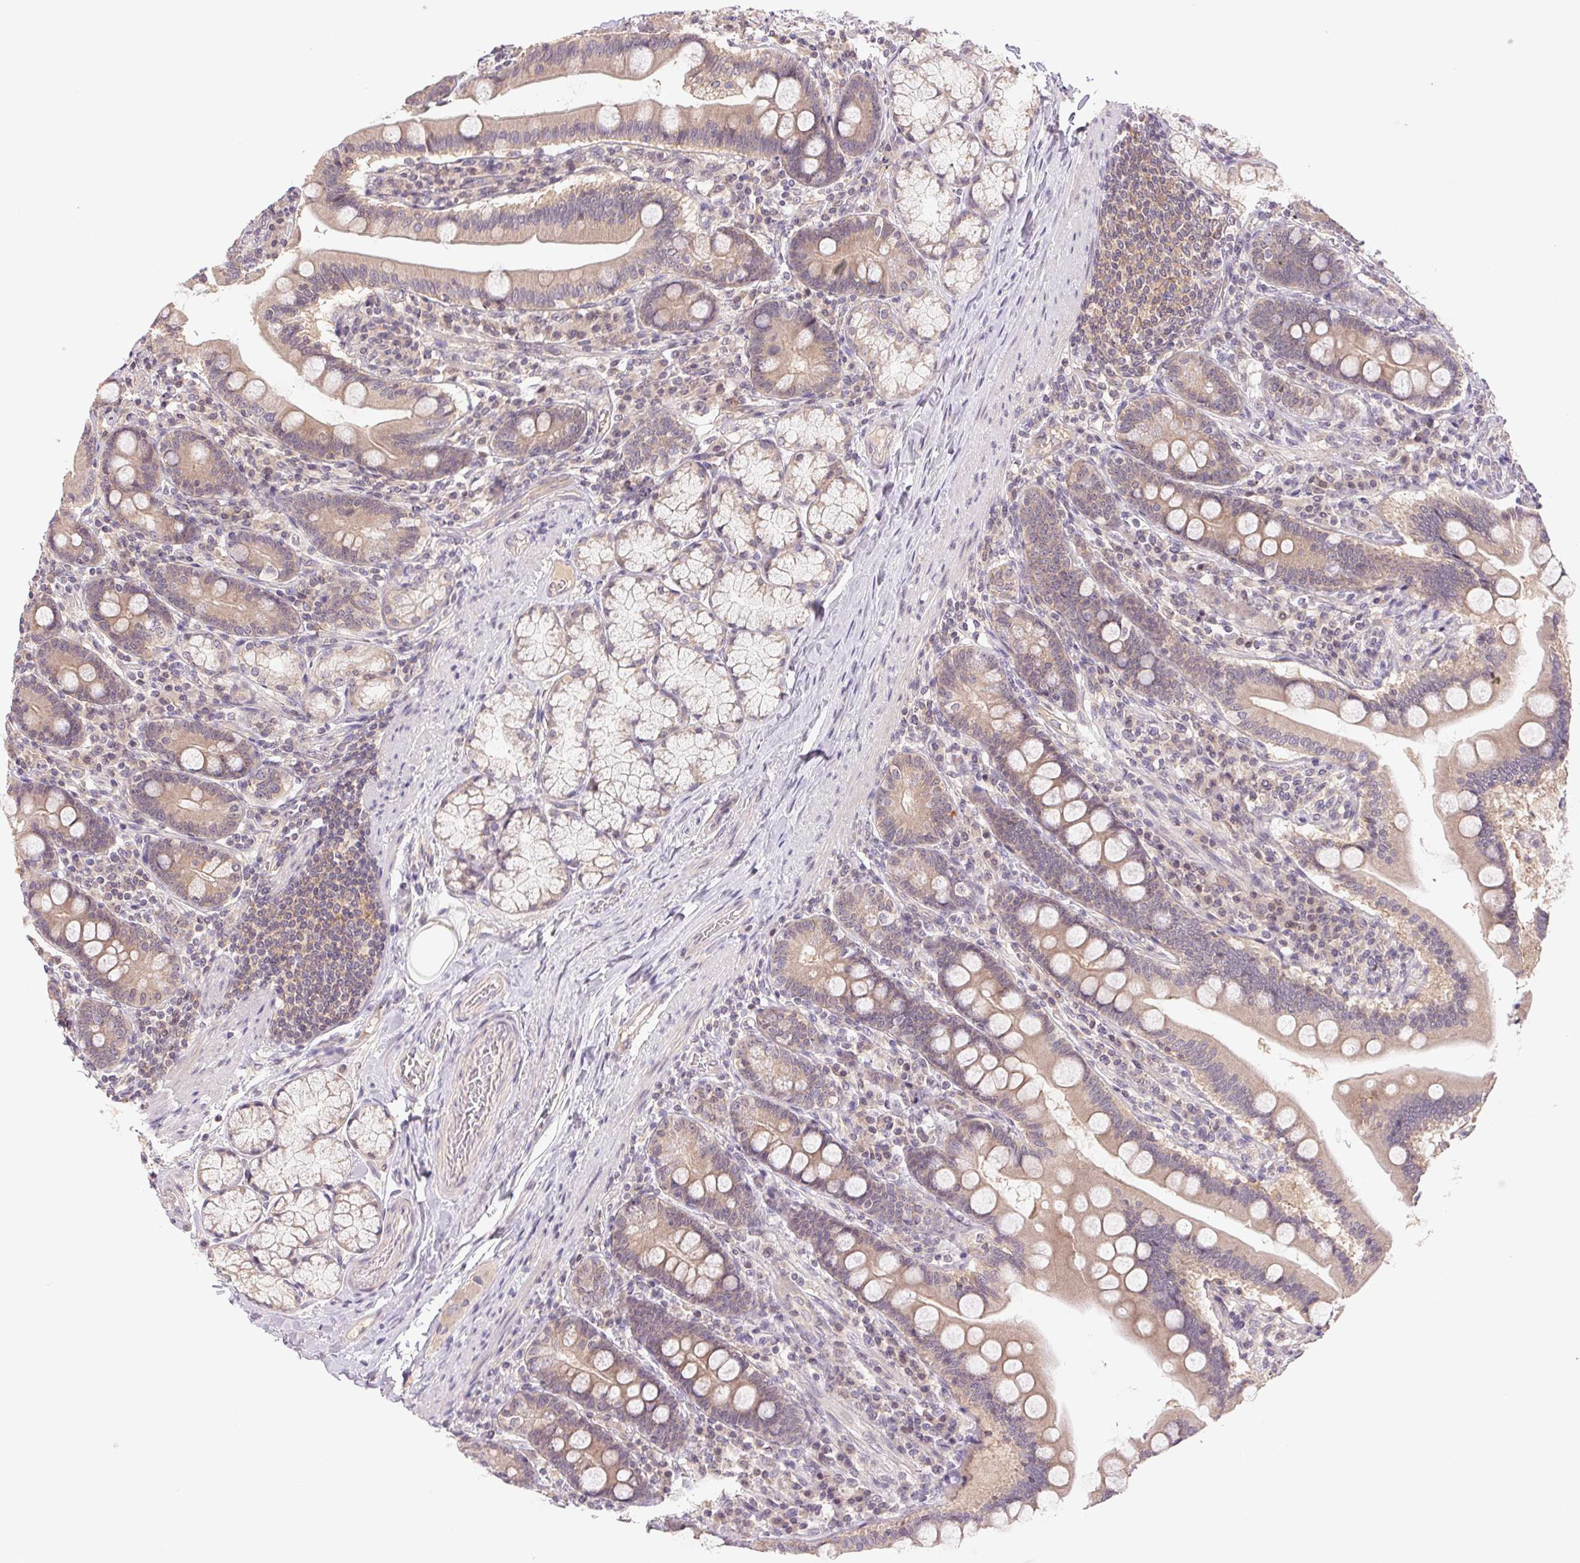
{"staining": {"intensity": "weak", "quantity": ">75%", "location": "cytoplasmic/membranous"}, "tissue": "duodenum", "cell_type": "Glandular cells", "image_type": "normal", "snomed": [{"axis": "morphology", "description": "Normal tissue, NOS"}, {"axis": "topography", "description": "Duodenum"}], "caption": "Immunohistochemistry (IHC) of benign duodenum displays low levels of weak cytoplasmic/membranous staining in about >75% of glandular cells.", "gene": "BNIP5", "patient": {"sex": "female", "age": 67}}